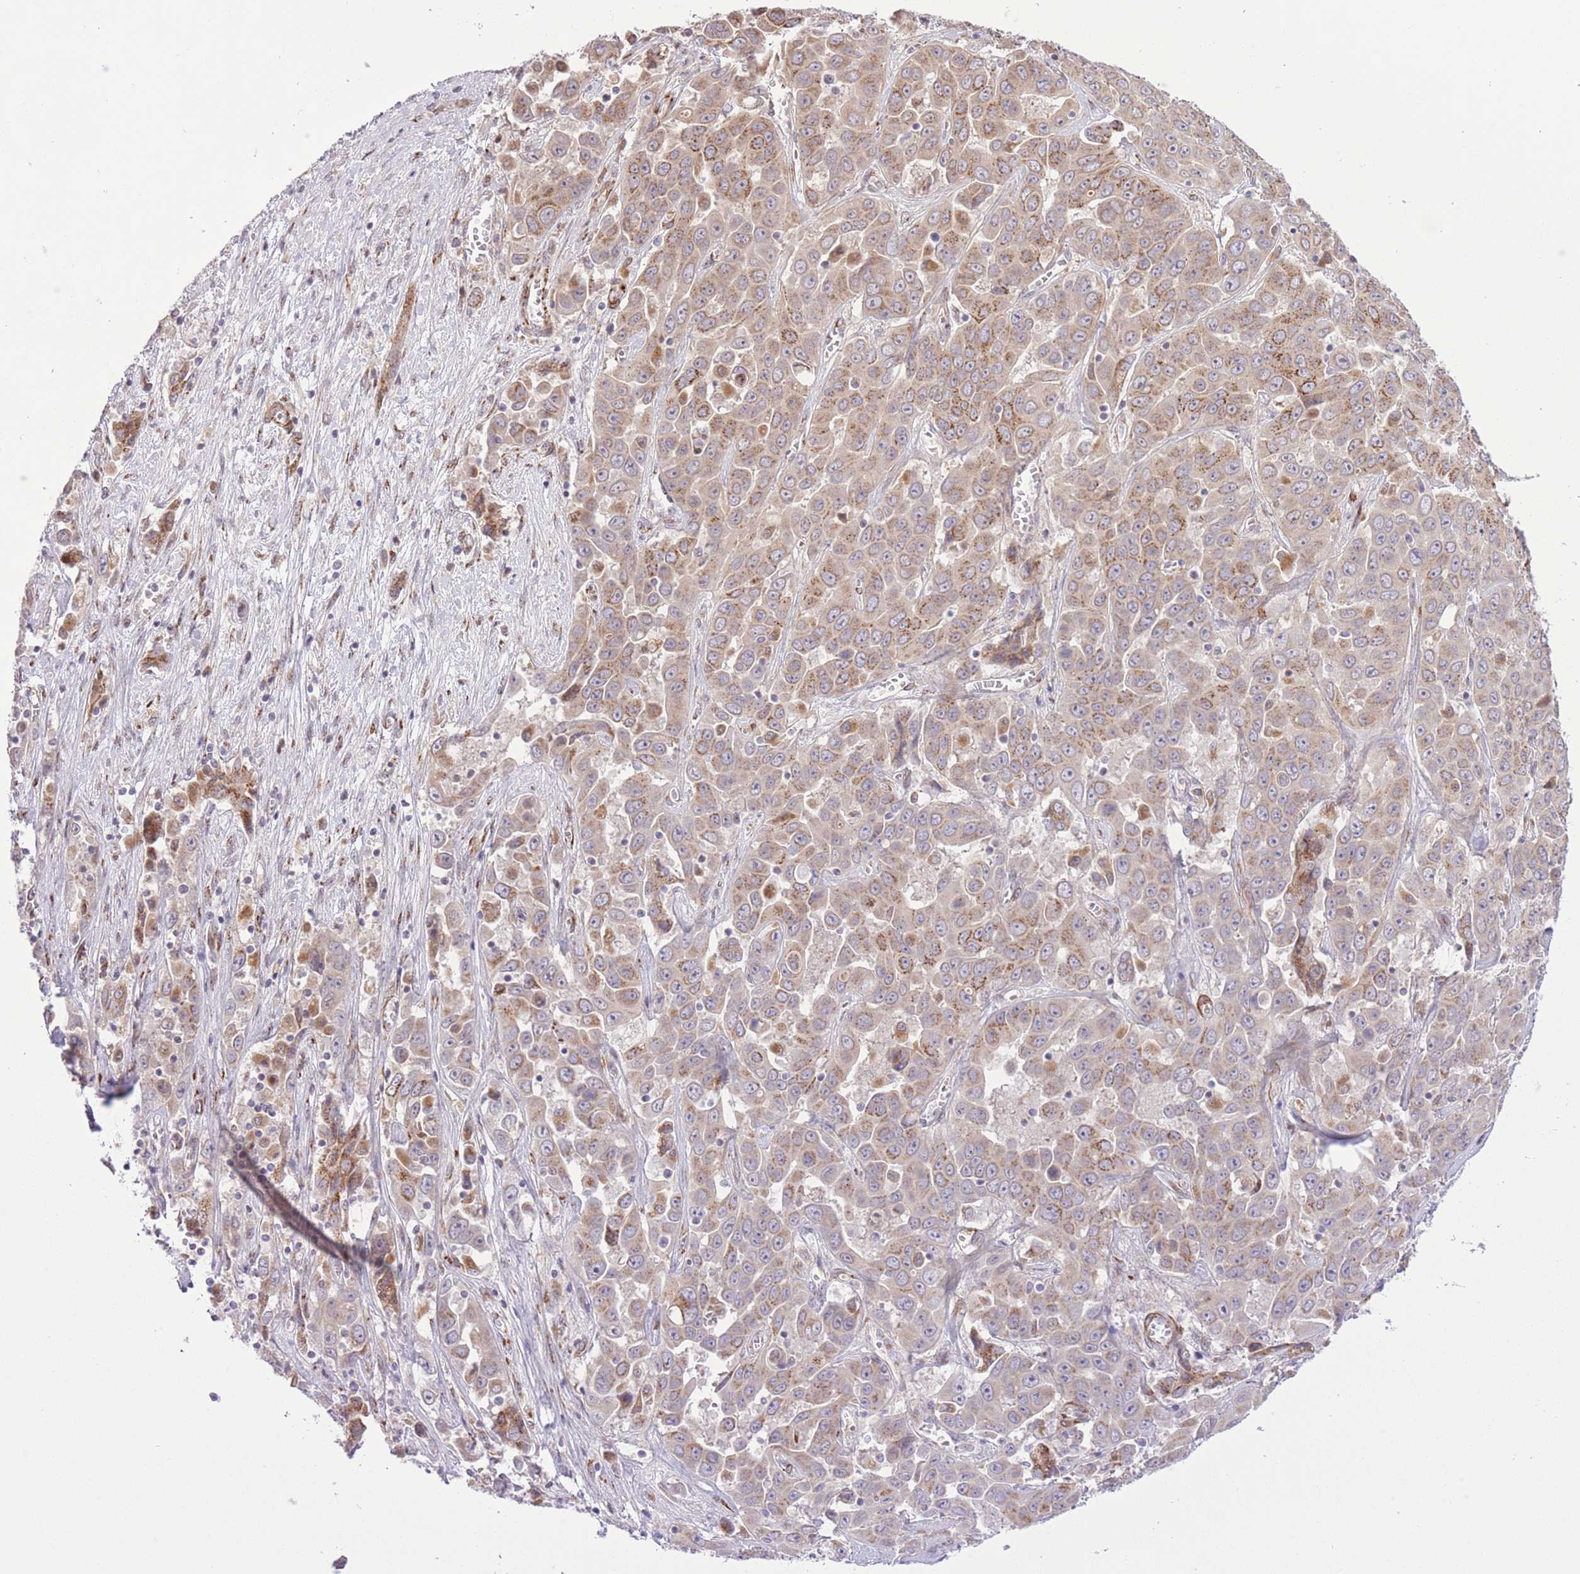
{"staining": {"intensity": "moderate", "quantity": "<25%", "location": "cytoplasmic/membranous"}, "tissue": "liver cancer", "cell_type": "Tumor cells", "image_type": "cancer", "snomed": [{"axis": "morphology", "description": "Cholangiocarcinoma"}, {"axis": "topography", "description": "Liver"}], "caption": "Tumor cells display low levels of moderate cytoplasmic/membranous expression in about <25% of cells in liver cancer (cholangiocarcinoma).", "gene": "ZBED5", "patient": {"sex": "female", "age": 52}}